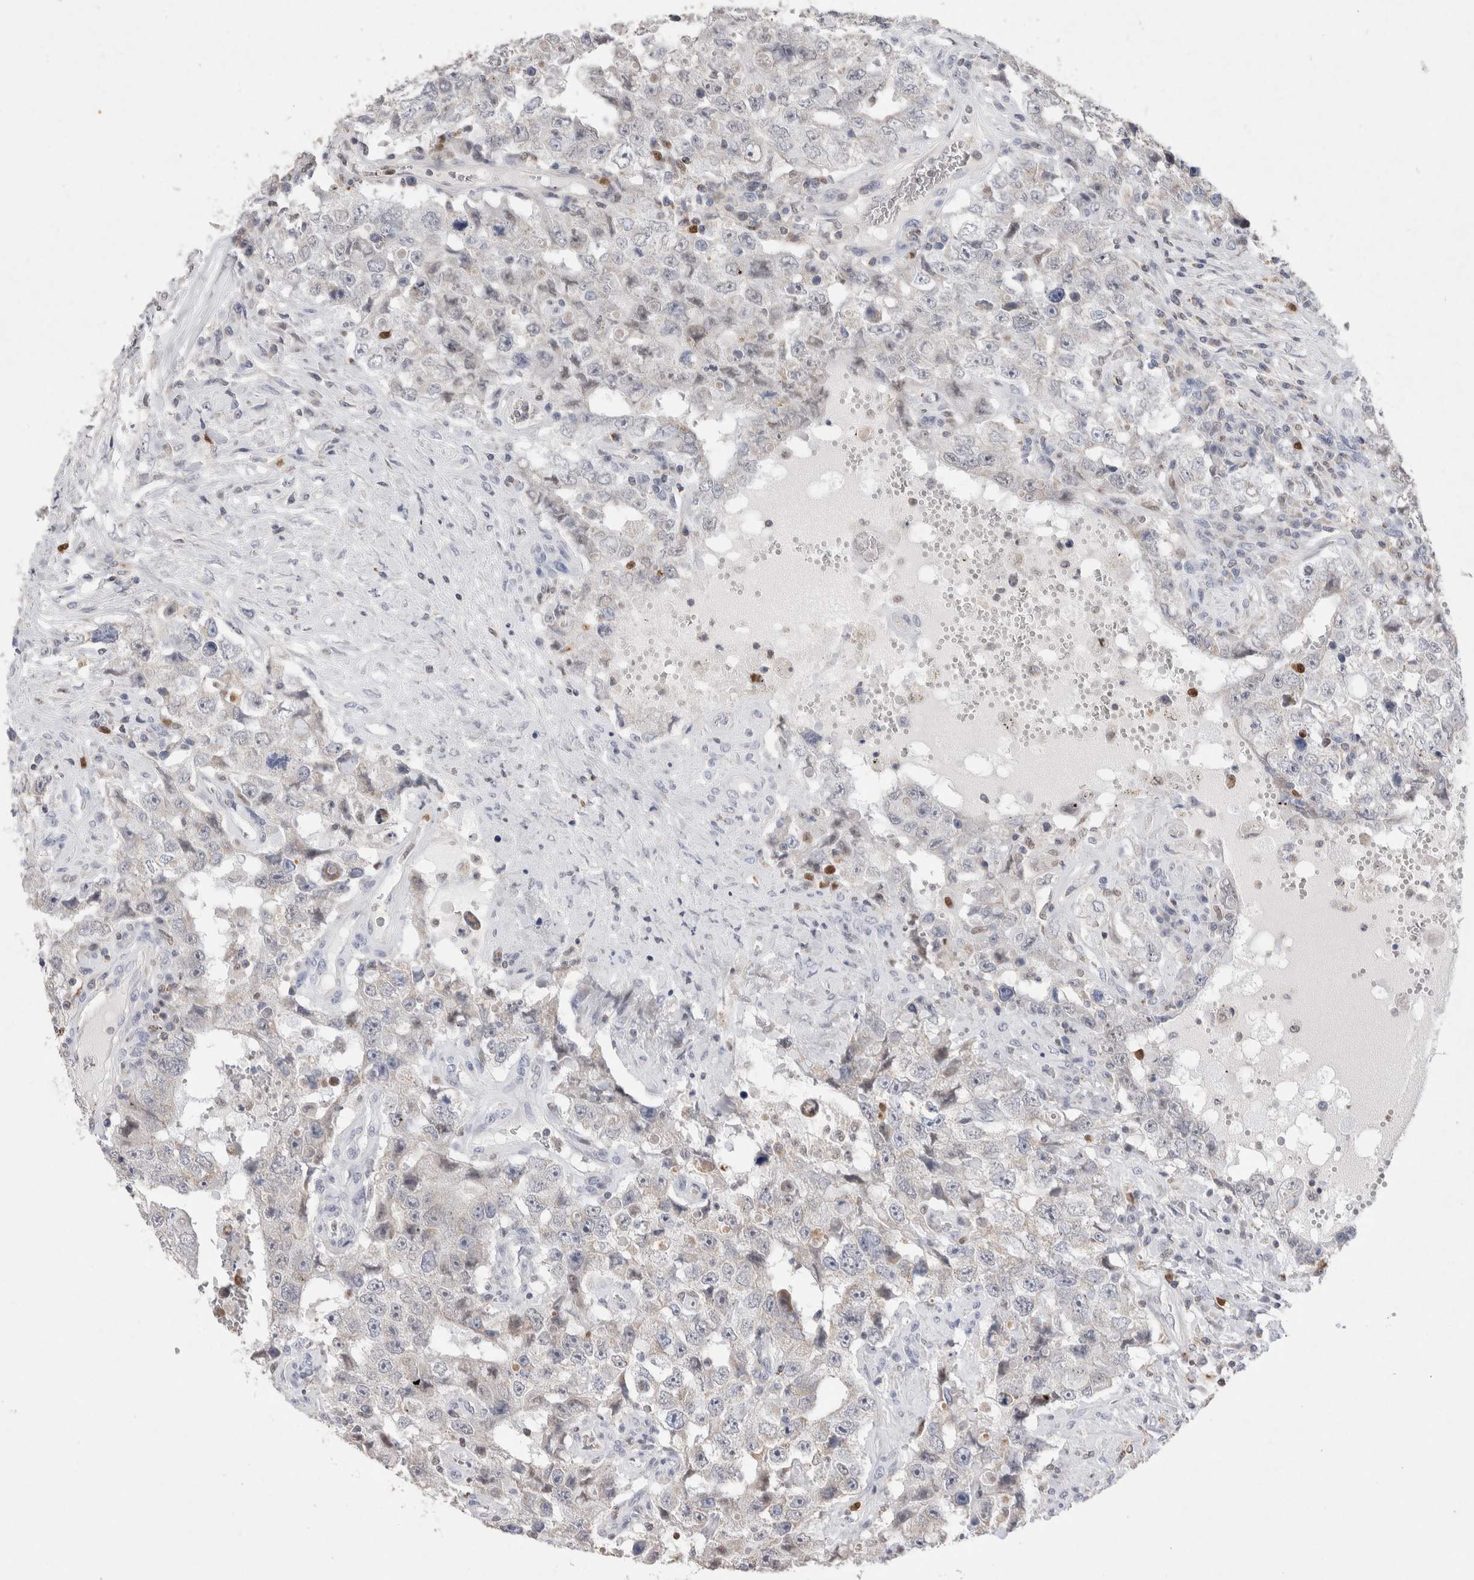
{"staining": {"intensity": "negative", "quantity": "none", "location": "none"}, "tissue": "testis cancer", "cell_type": "Tumor cells", "image_type": "cancer", "snomed": [{"axis": "morphology", "description": "Carcinoma, Embryonal, NOS"}, {"axis": "topography", "description": "Testis"}], "caption": "Immunohistochemistry micrograph of human testis cancer (embryonal carcinoma) stained for a protein (brown), which displays no staining in tumor cells.", "gene": "AGMAT", "patient": {"sex": "male", "age": 26}}